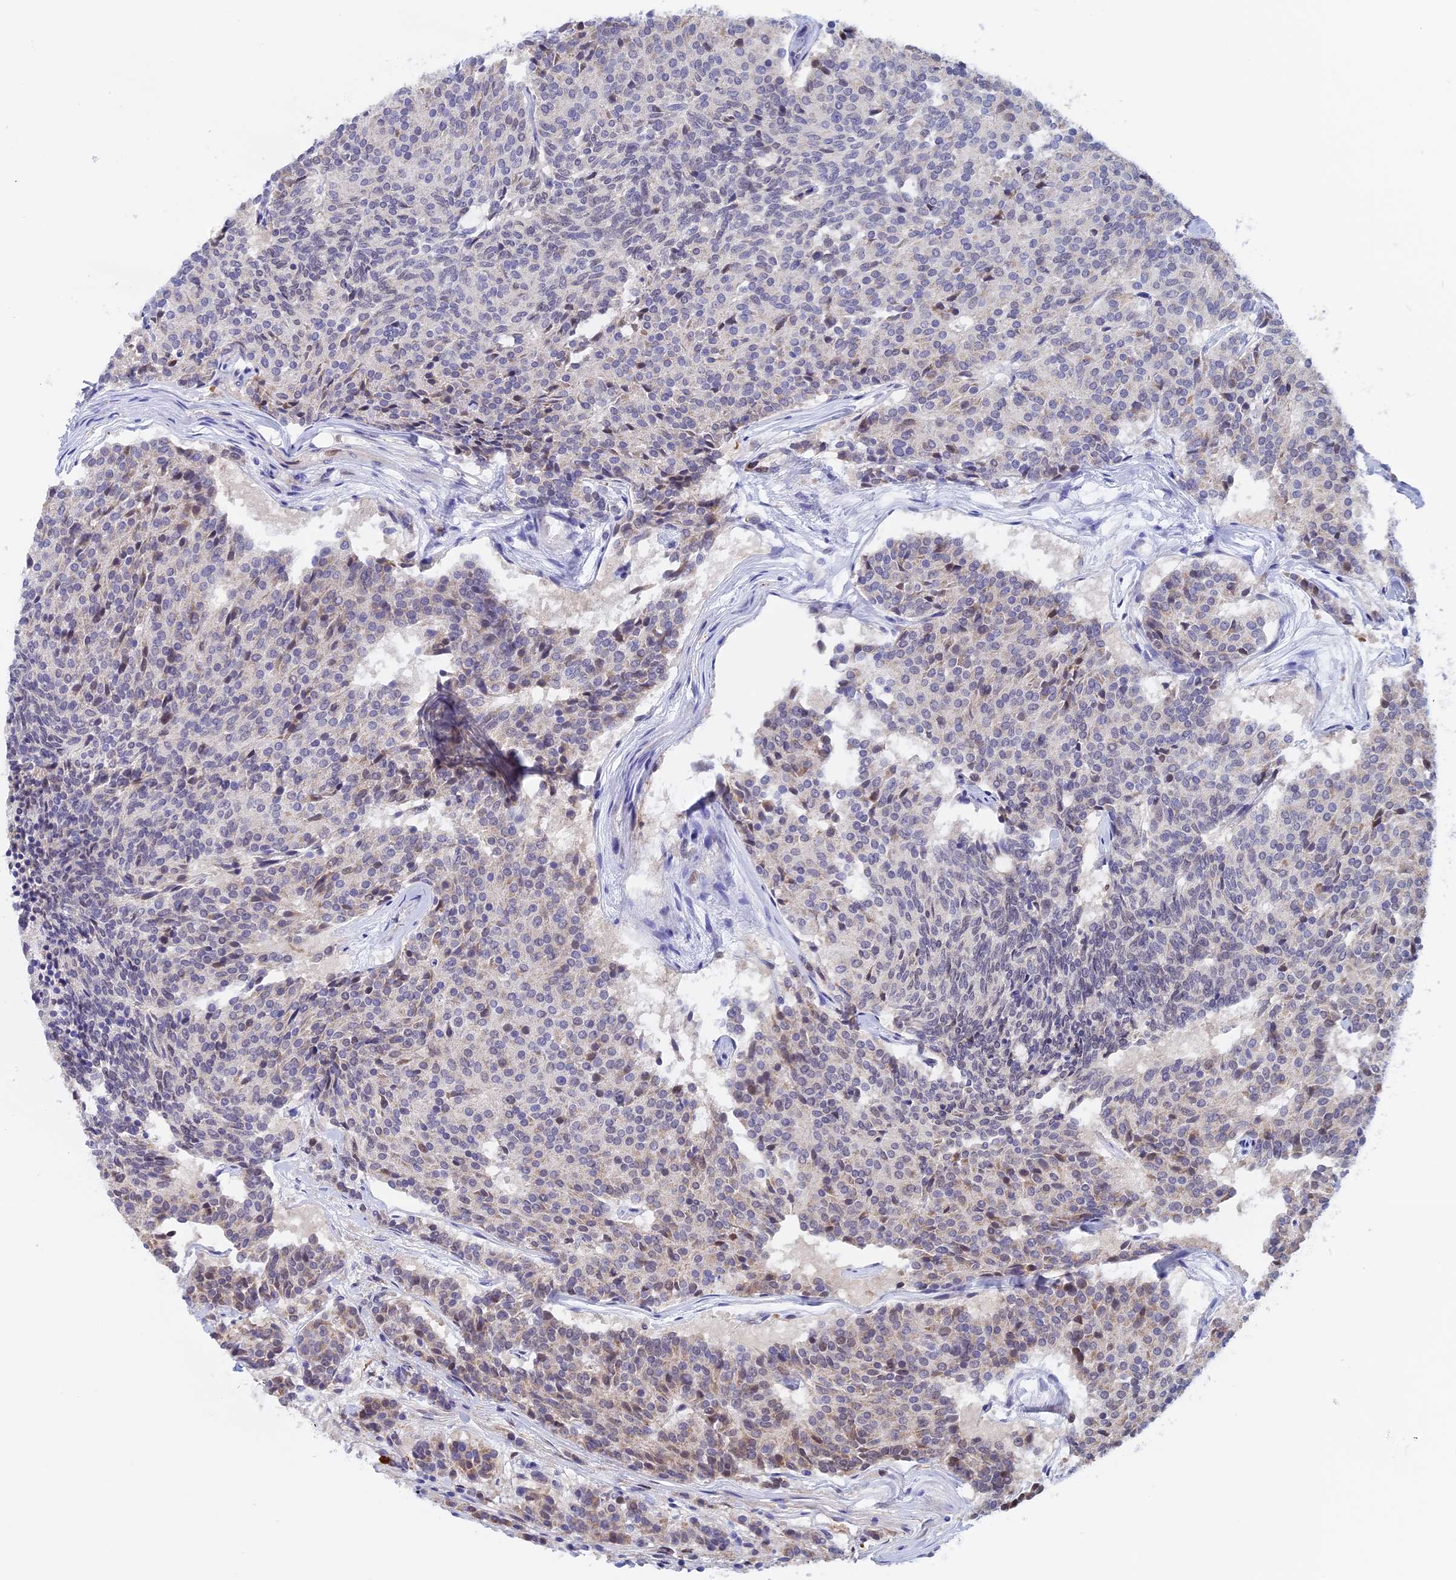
{"staining": {"intensity": "weak", "quantity": "<25%", "location": "nuclear"}, "tissue": "carcinoid", "cell_type": "Tumor cells", "image_type": "cancer", "snomed": [{"axis": "morphology", "description": "Carcinoid, malignant, NOS"}, {"axis": "topography", "description": "Pancreas"}], "caption": "Immunohistochemical staining of human carcinoid shows no significant staining in tumor cells. Nuclei are stained in blue.", "gene": "SLC26A1", "patient": {"sex": "female", "age": 54}}